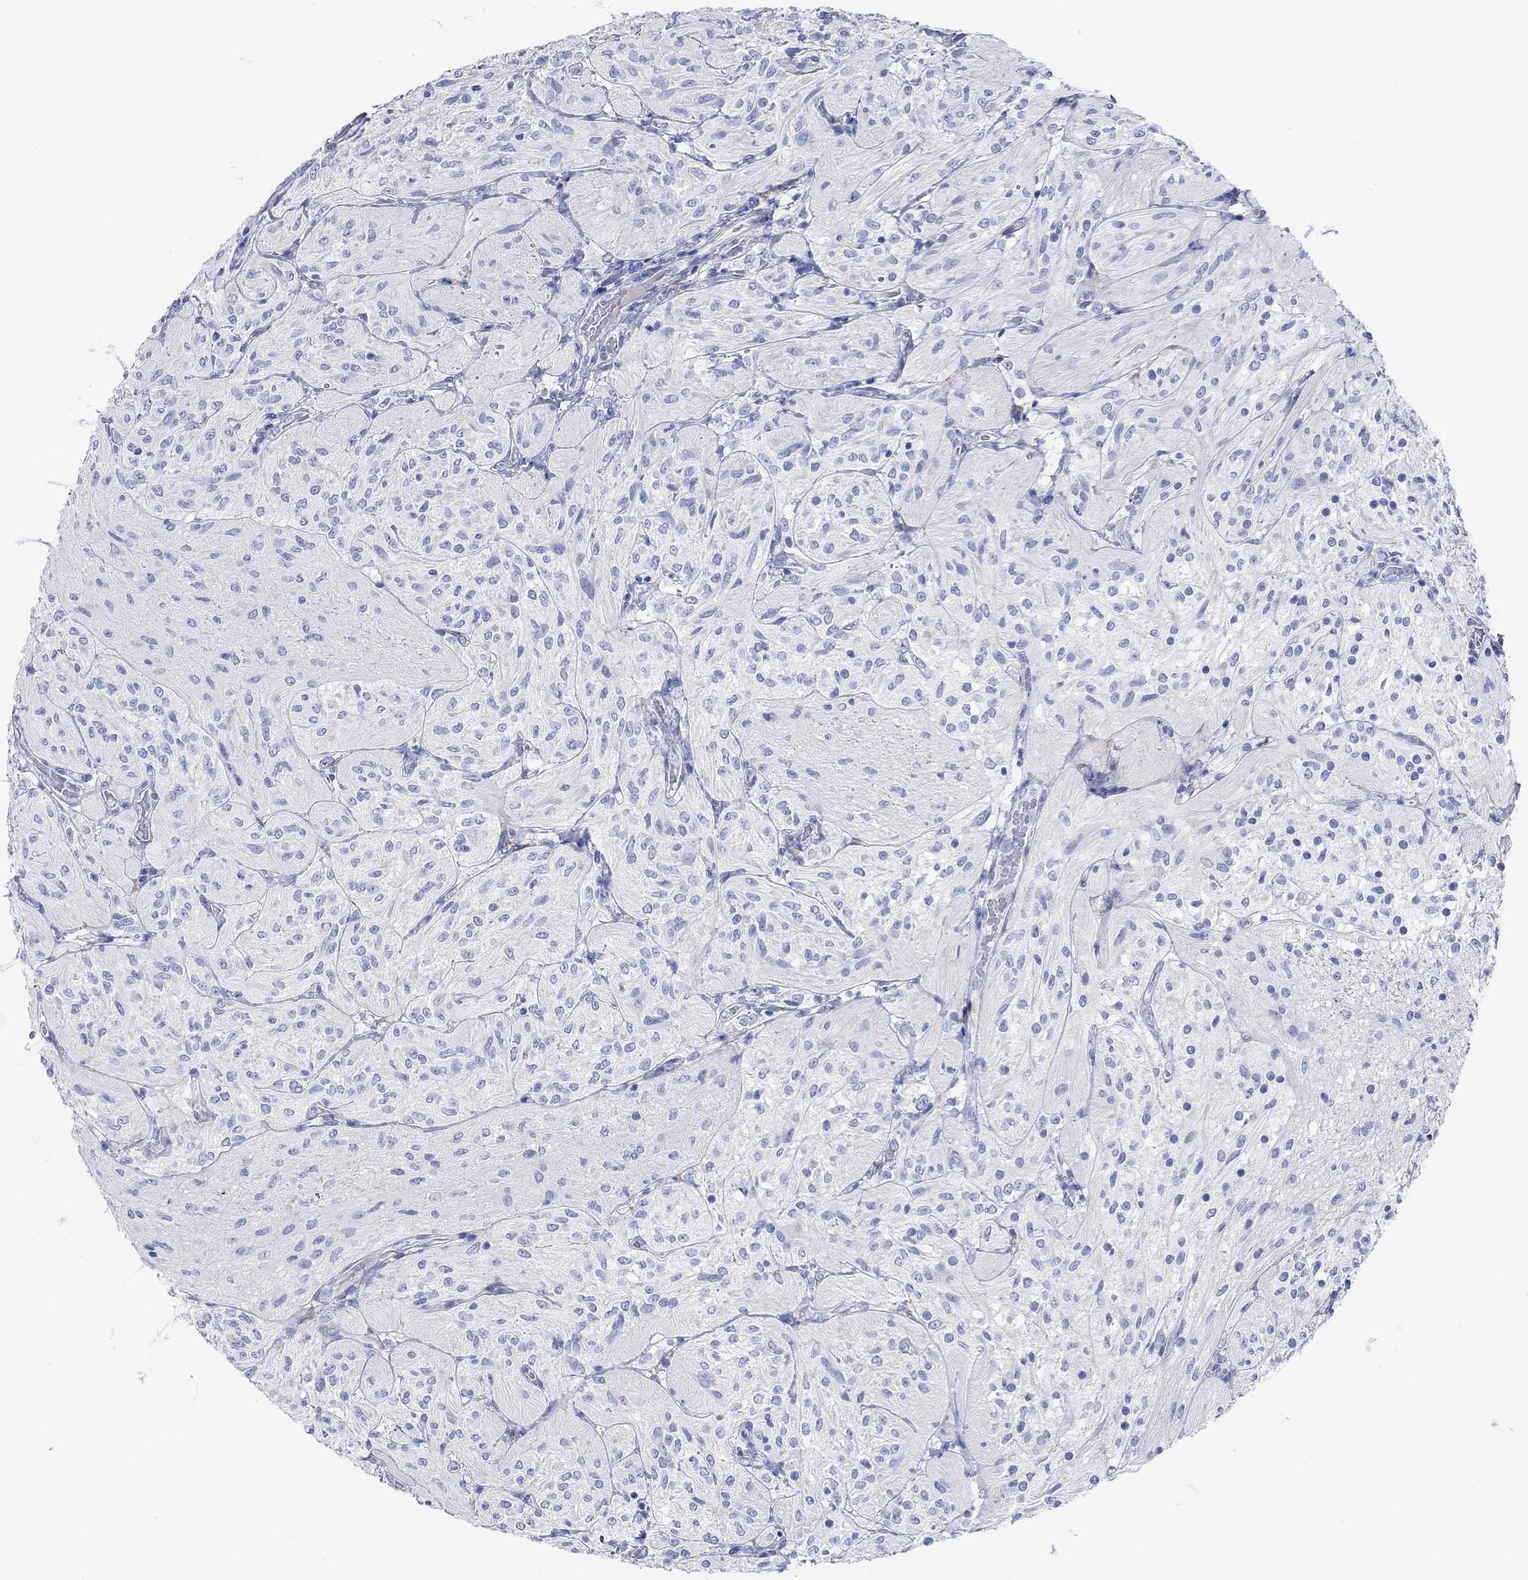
{"staining": {"intensity": "negative", "quantity": "none", "location": "none"}, "tissue": "glioma", "cell_type": "Tumor cells", "image_type": "cancer", "snomed": [{"axis": "morphology", "description": "Glioma, malignant, Low grade"}, {"axis": "topography", "description": "Brain"}], "caption": "There is no significant expression in tumor cells of glioma.", "gene": "P2RY6", "patient": {"sex": "male", "age": 3}}